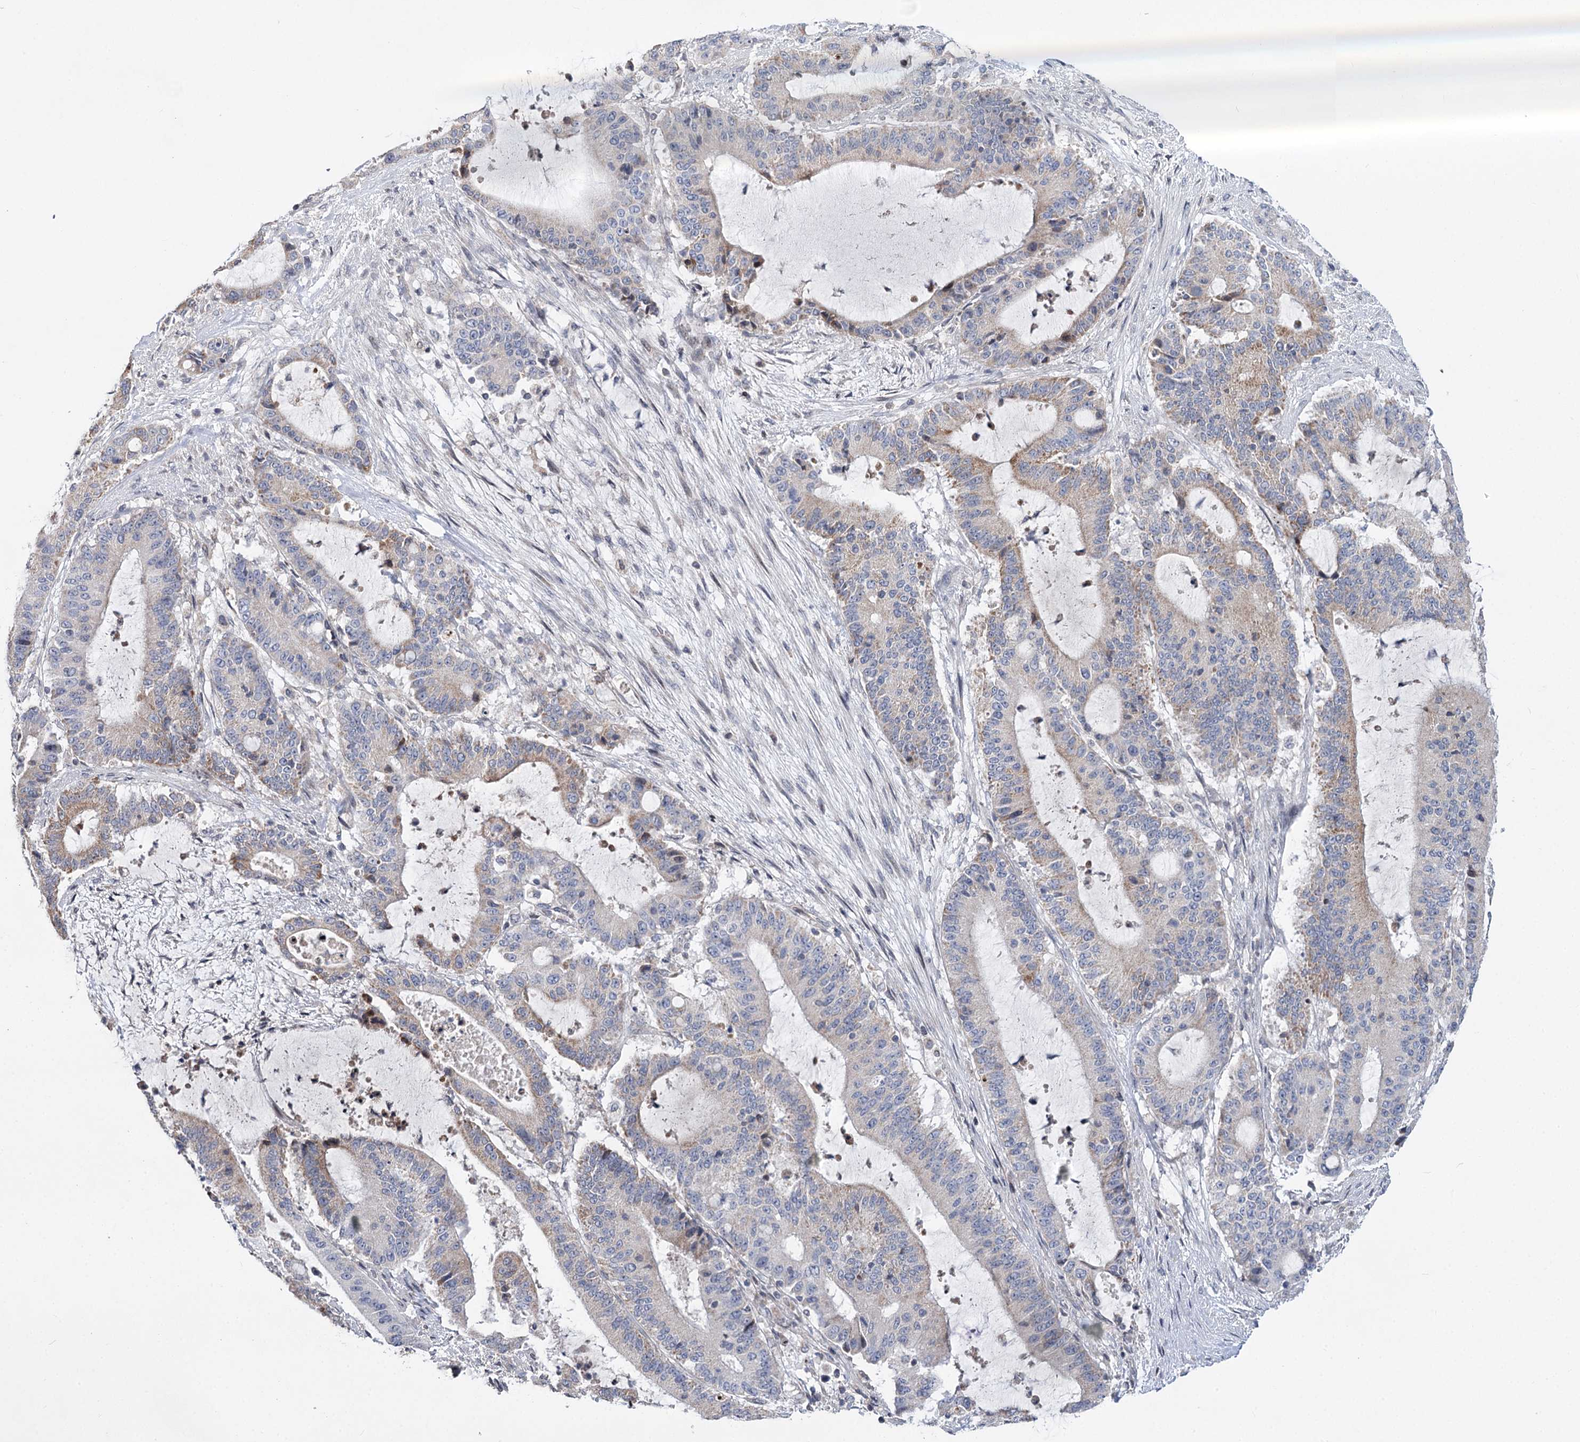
{"staining": {"intensity": "moderate", "quantity": "<25%", "location": "cytoplasmic/membranous"}, "tissue": "liver cancer", "cell_type": "Tumor cells", "image_type": "cancer", "snomed": [{"axis": "morphology", "description": "Normal tissue, NOS"}, {"axis": "morphology", "description": "Cholangiocarcinoma"}, {"axis": "topography", "description": "Liver"}, {"axis": "topography", "description": "Peripheral nerve tissue"}], "caption": "This is a photomicrograph of immunohistochemistry (IHC) staining of cholangiocarcinoma (liver), which shows moderate expression in the cytoplasmic/membranous of tumor cells.", "gene": "PTGR1", "patient": {"sex": "female", "age": 73}}